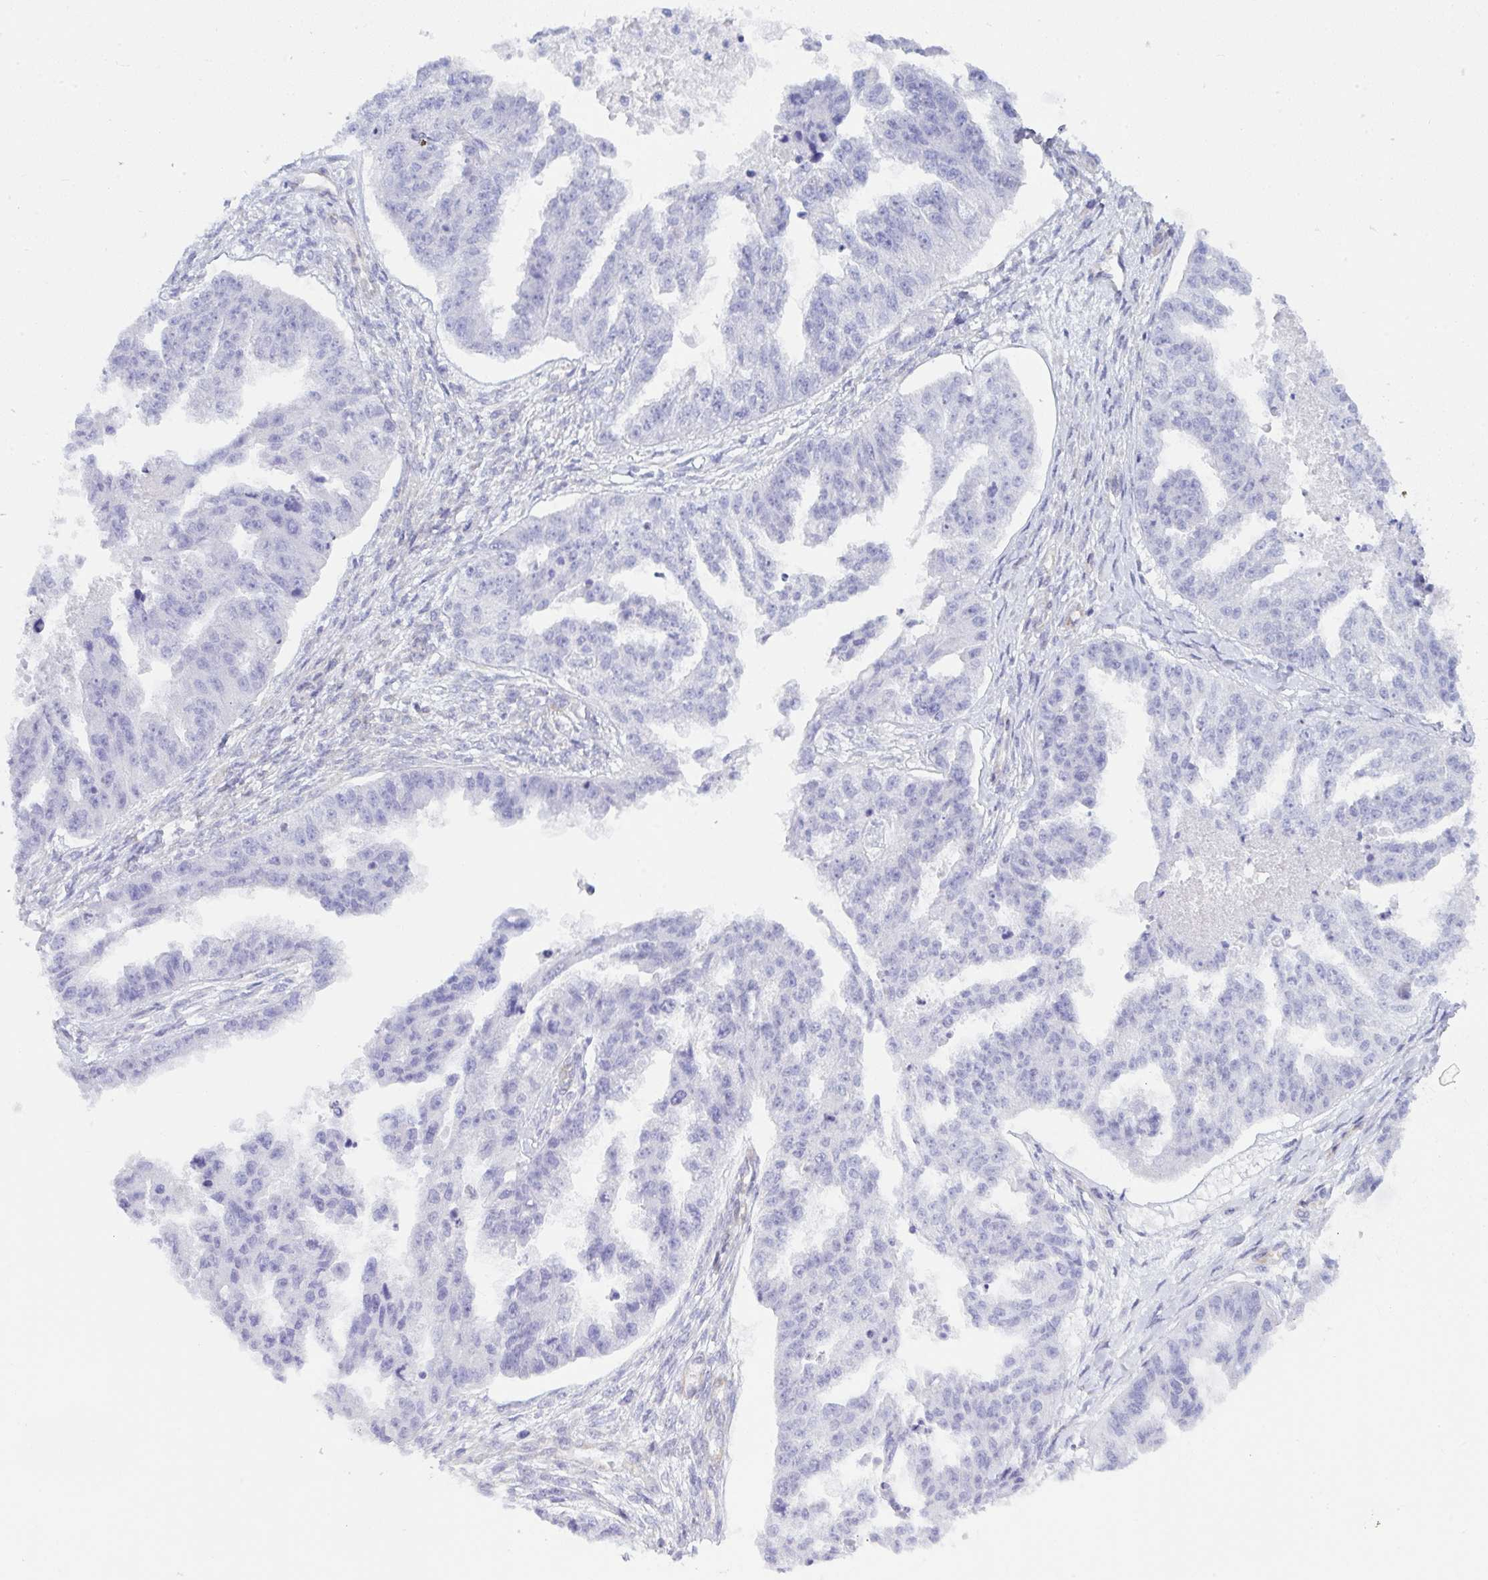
{"staining": {"intensity": "negative", "quantity": "none", "location": "none"}, "tissue": "ovarian cancer", "cell_type": "Tumor cells", "image_type": "cancer", "snomed": [{"axis": "morphology", "description": "Cystadenocarcinoma, serous, NOS"}, {"axis": "topography", "description": "Ovary"}], "caption": "The image exhibits no significant staining in tumor cells of ovarian serous cystadenocarcinoma. (Immunohistochemistry, brightfield microscopy, high magnification).", "gene": "GAB1", "patient": {"sex": "female", "age": 58}}